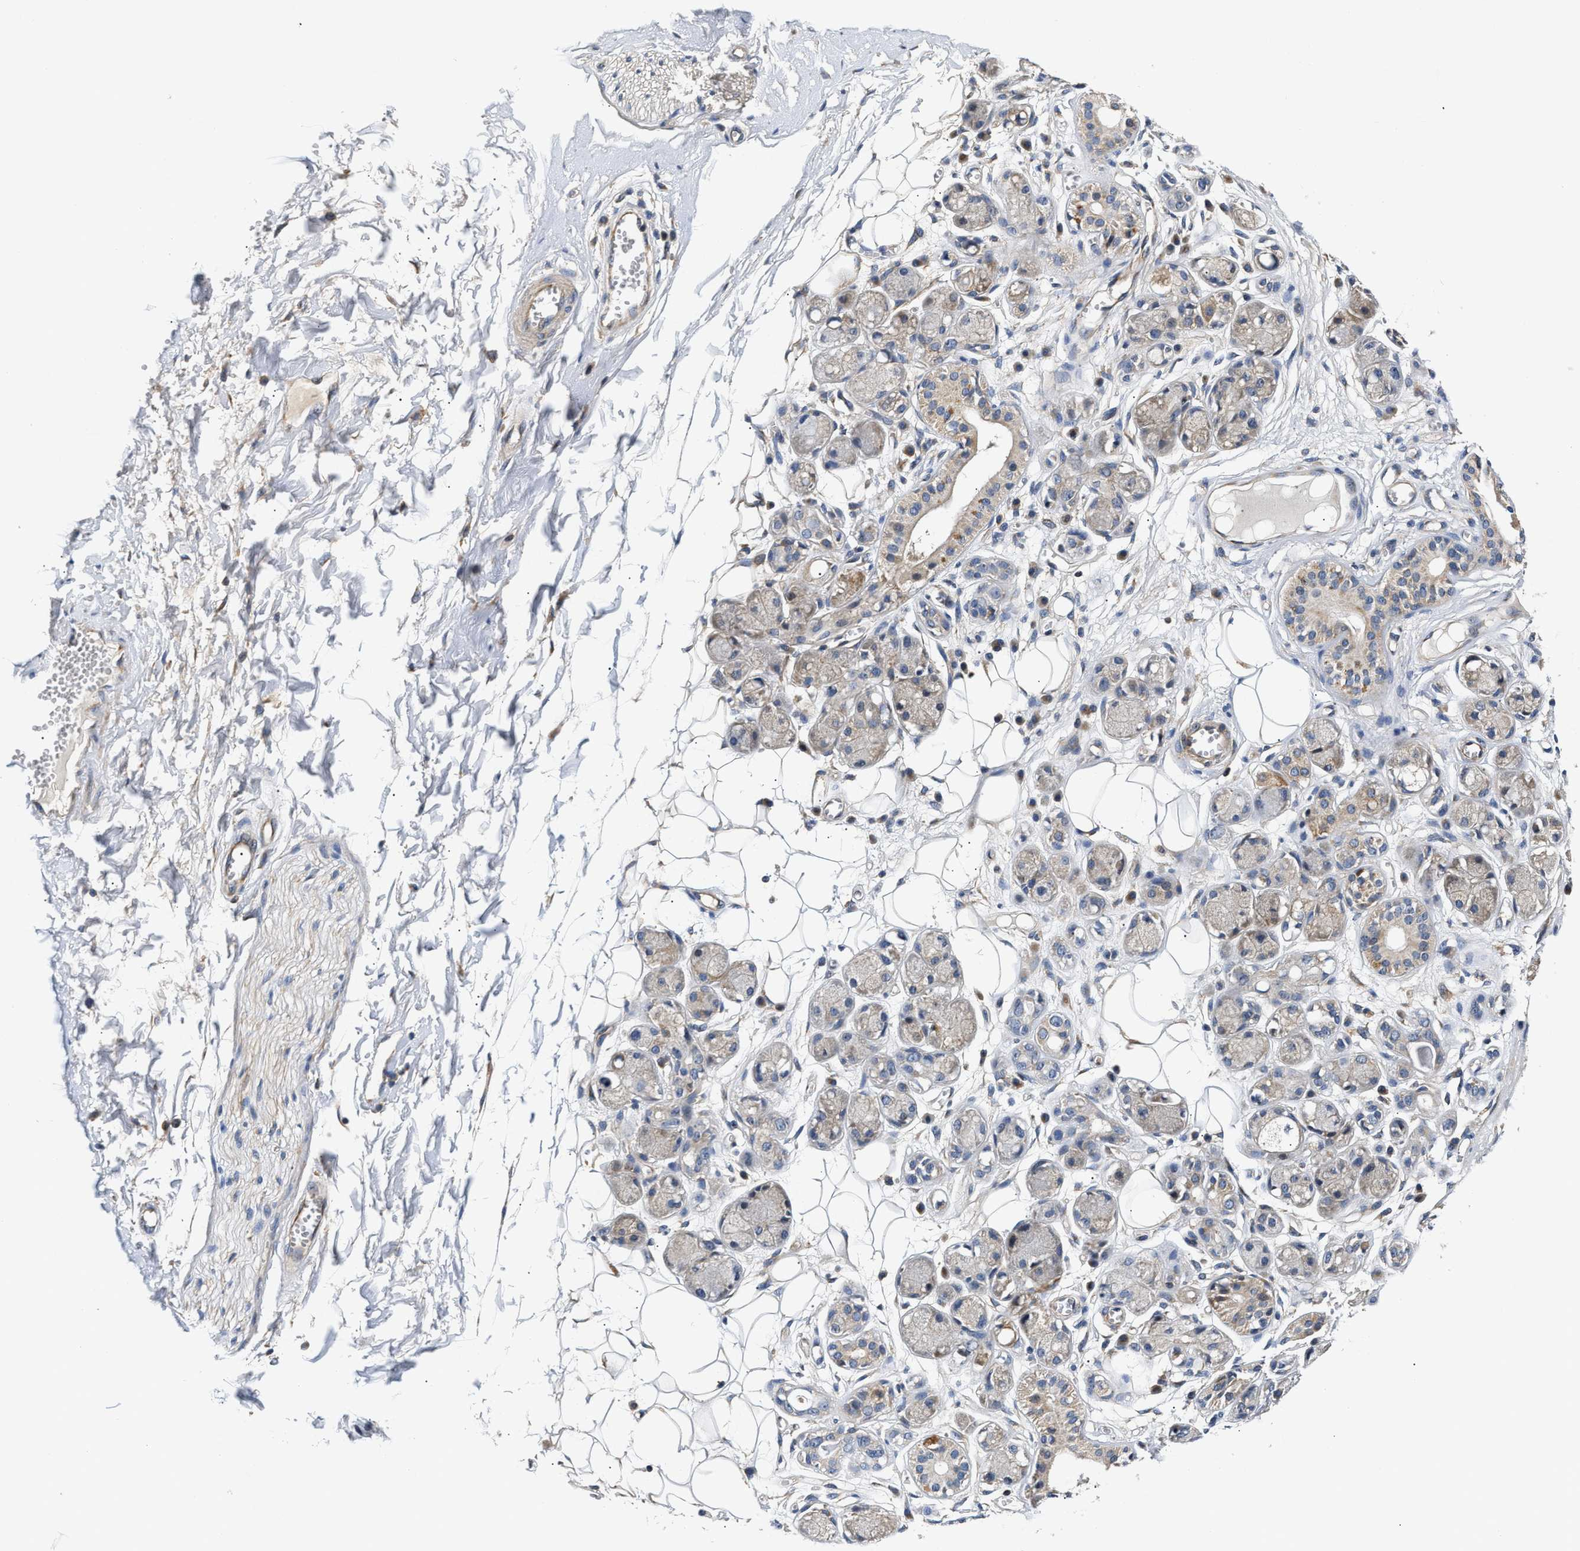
{"staining": {"intensity": "negative", "quantity": "none", "location": "none"}, "tissue": "adipose tissue", "cell_type": "Adipocytes", "image_type": "normal", "snomed": [{"axis": "morphology", "description": "Normal tissue, NOS"}, {"axis": "morphology", "description": "Inflammation, NOS"}, {"axis": "topography", "description": "Salivary gland"}, {"axis": "topography", "description": "Peripheral nerve tissue"}], "caption": "Adipose tissue was stained to show a protein in brown. There is no significant staining in adipocytes. The staining is performed using DAB brown chromogen with nuclei counter-stained in using hematoxylin.", "gene": "TEX2", "patient": {"sex": "female", "age": 75}}